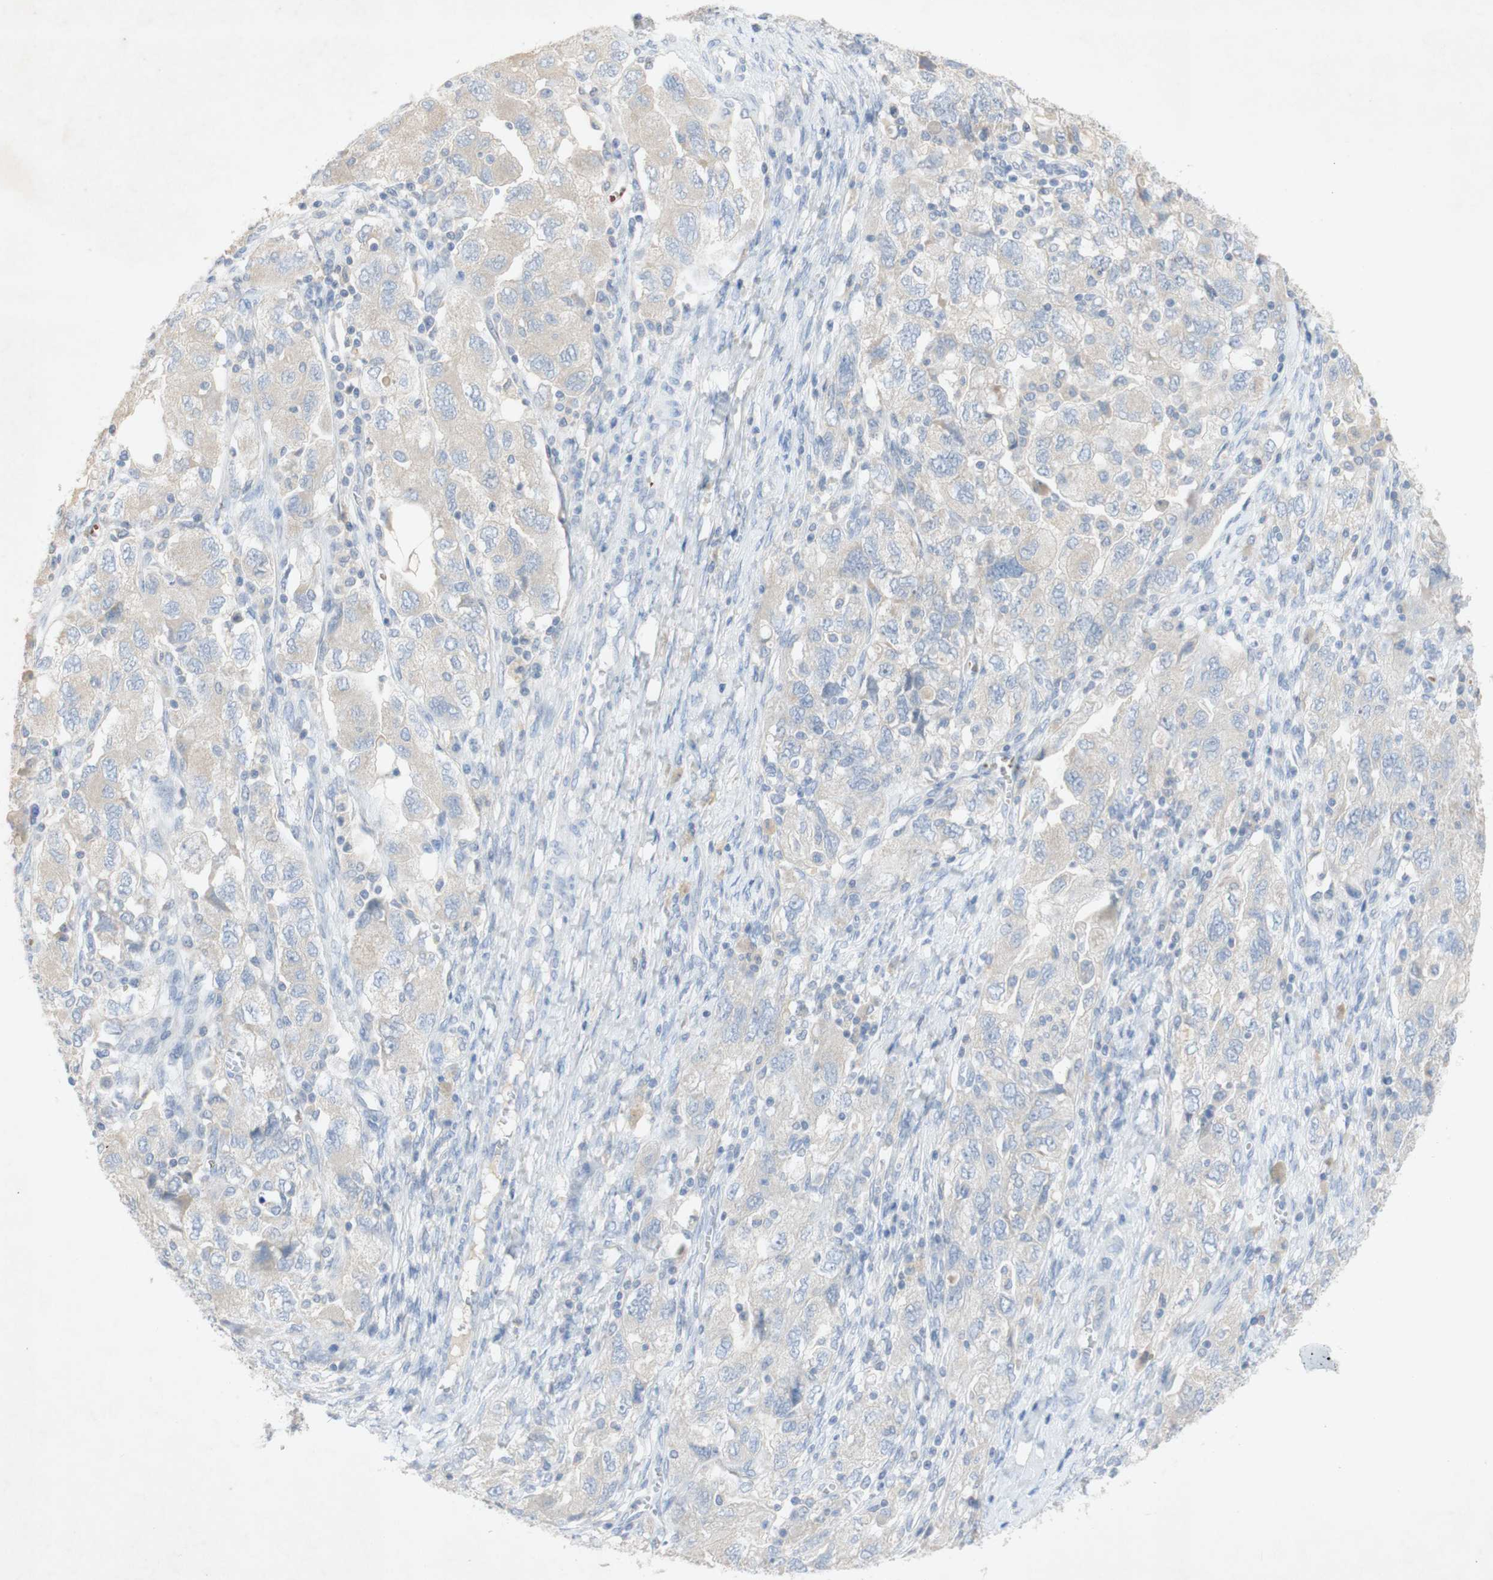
{"staining": {"intensity": "negative", "quantity": "none", "location": "none"}, "tissue": "ovarian cancer", "cell_type": "Tumor cells", "image_type": "cancer", "snomed": [{"axis": "morphology", "description": "Carcinoma, NOS"}, {"axis": "morphology", "description": "Cystadenocarcinoma, serous, NOS"}, {"axis": "topography", "description": "Ovary"}], "caption": "Immunohistochemistry photomicrograph of neoplastic tissue: human ovarian cancer (carcinoma) stained with DAB demonstrates no significant protein staining in tumor cells.", "gene": "EPO", "patient": {"sex": "female", "age": 69}}